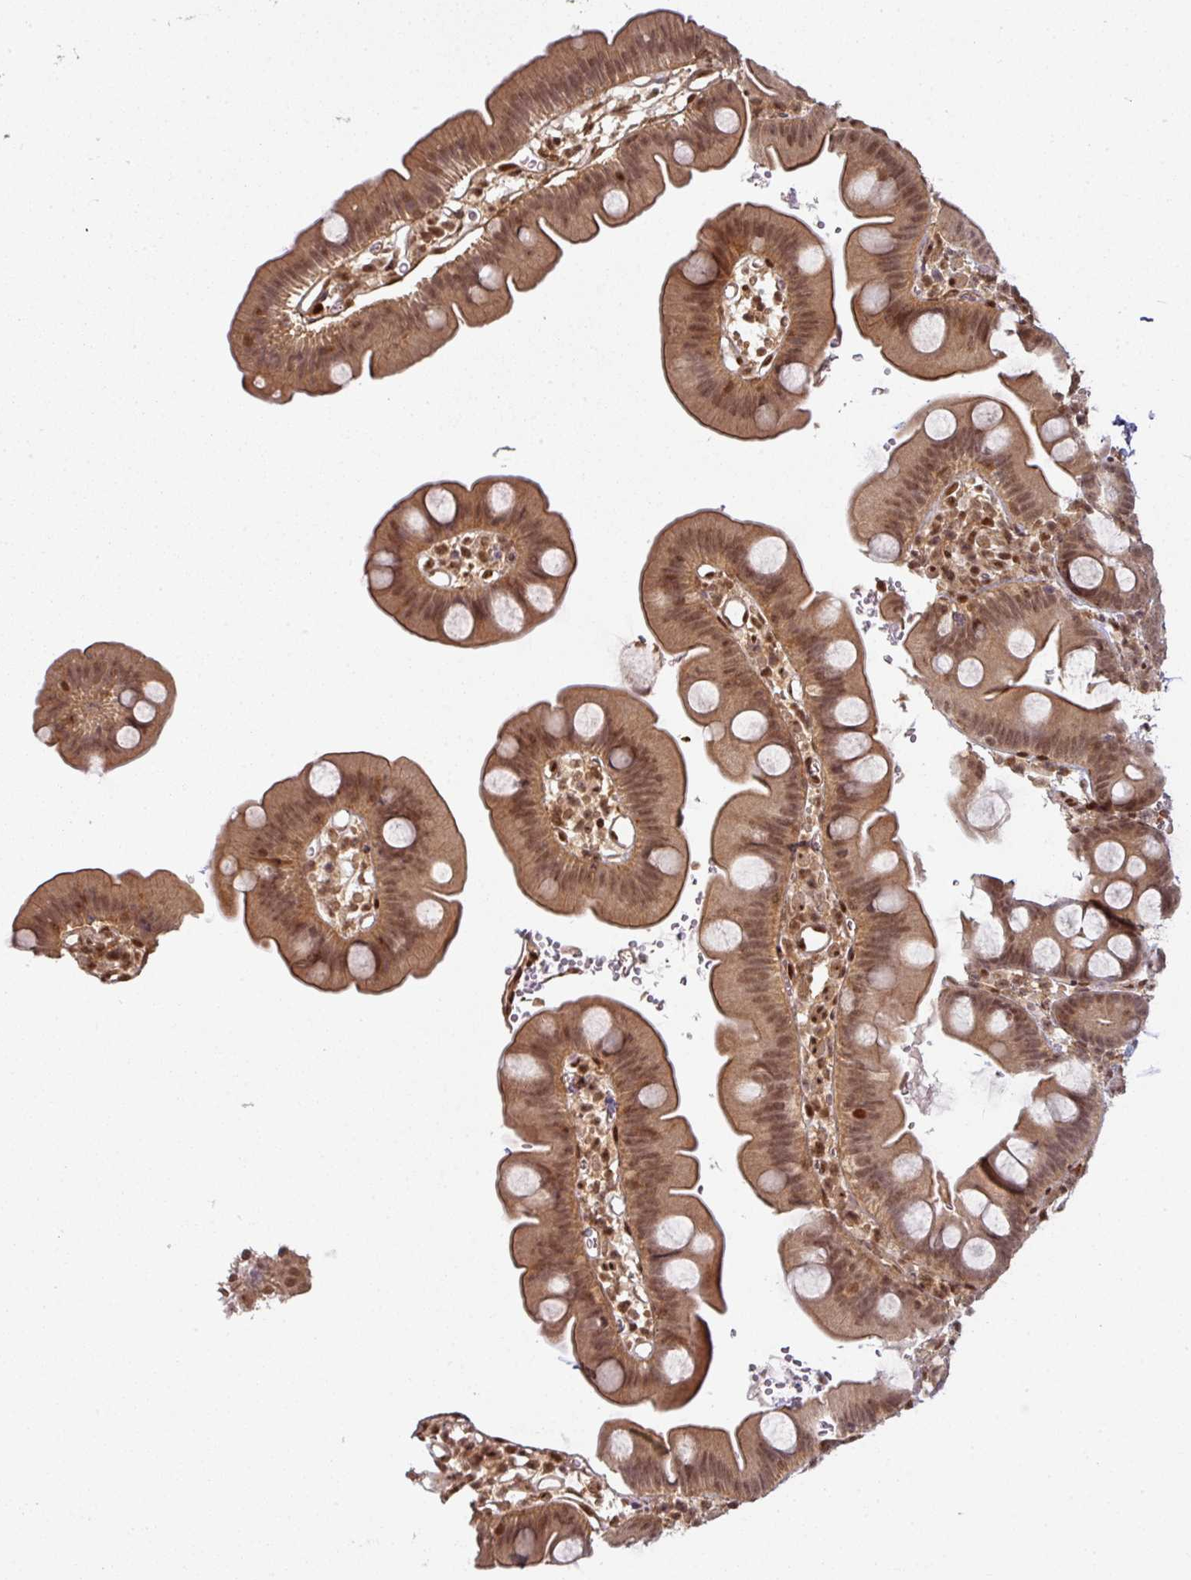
{"staining": {"intensity": "moderate", "quantity": ">75%", "location": "cytoplasmic/membranous,nuclear"}, "tissue": "small intestine", "cell_type": "Glandular cells", "image_type": "normal", "snomed": [{"axis": "morphology", "description": "Normal tissue, NOS"}, {"axis": "topography", "description": "Small intestine"}], "caption": "Protein expression analysis of benign human small intestine reveals moderate cytoplasmic/membranous,nuclear positivity in approximately >75% of glandular cells.", "gene": "SIK3", "patient": {"sex": "female", "age": 68}}